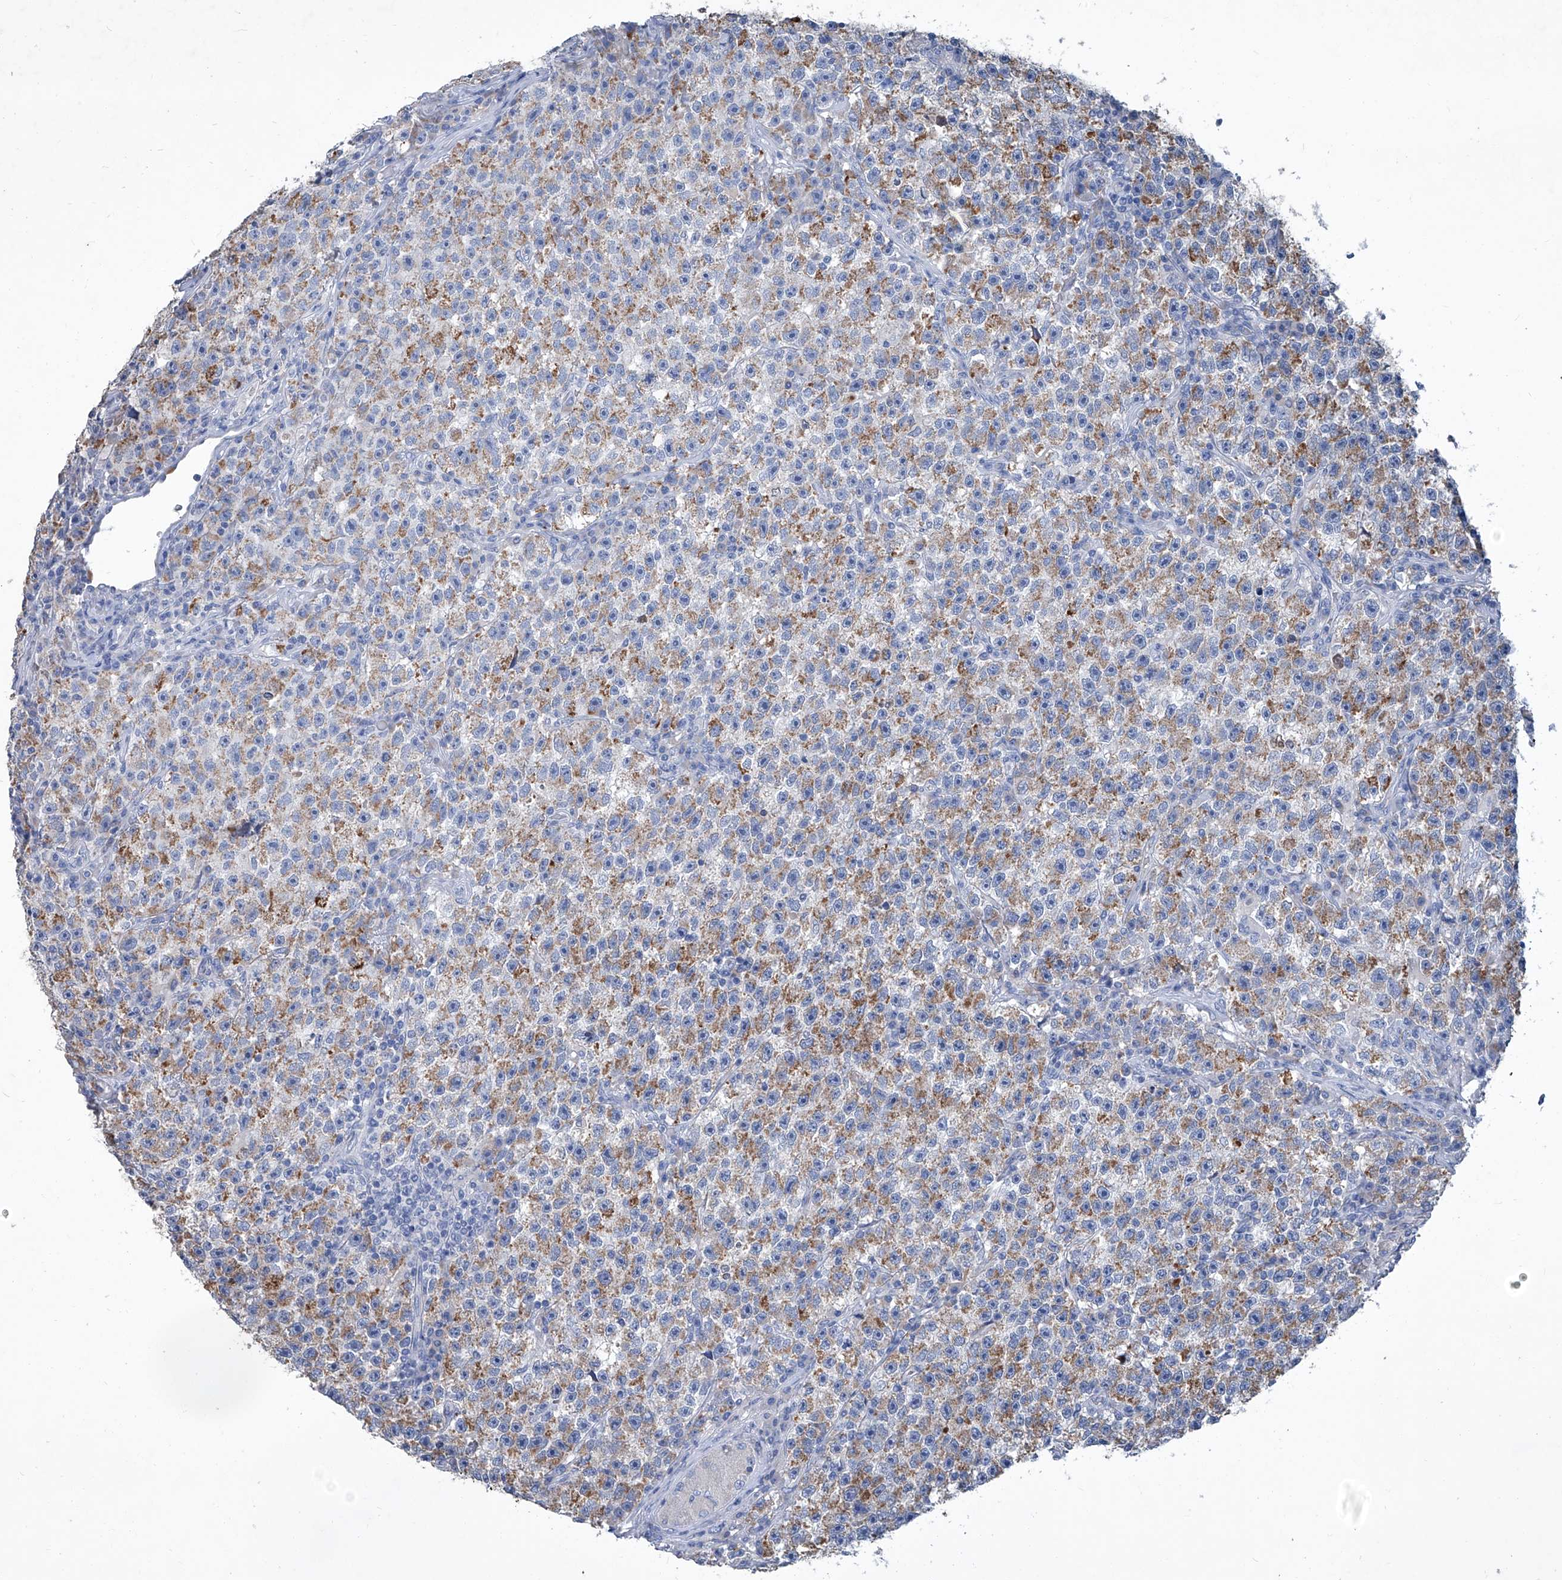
{"staining": {"intensity": "moderate", "quantity": "25%-75%", "location": "cytoplasmic/membranous"}, "tissue": "testis cancer", "cell_type": "Tumor cells", "image_type": "cancer", "snomed": [{"axis": "morphology", "description": "Seminoma, NOS"}, {"axis": "topography", "description": "Testis"}], "caption": "Testis cancer tissue shows moderate cytoplasmic/membranous staining in about 25%-75% of tumor cells, visualized by immunohistochemistry.", "gene": "MTARC1", "patient": {"sex": "male", "age": 22}}